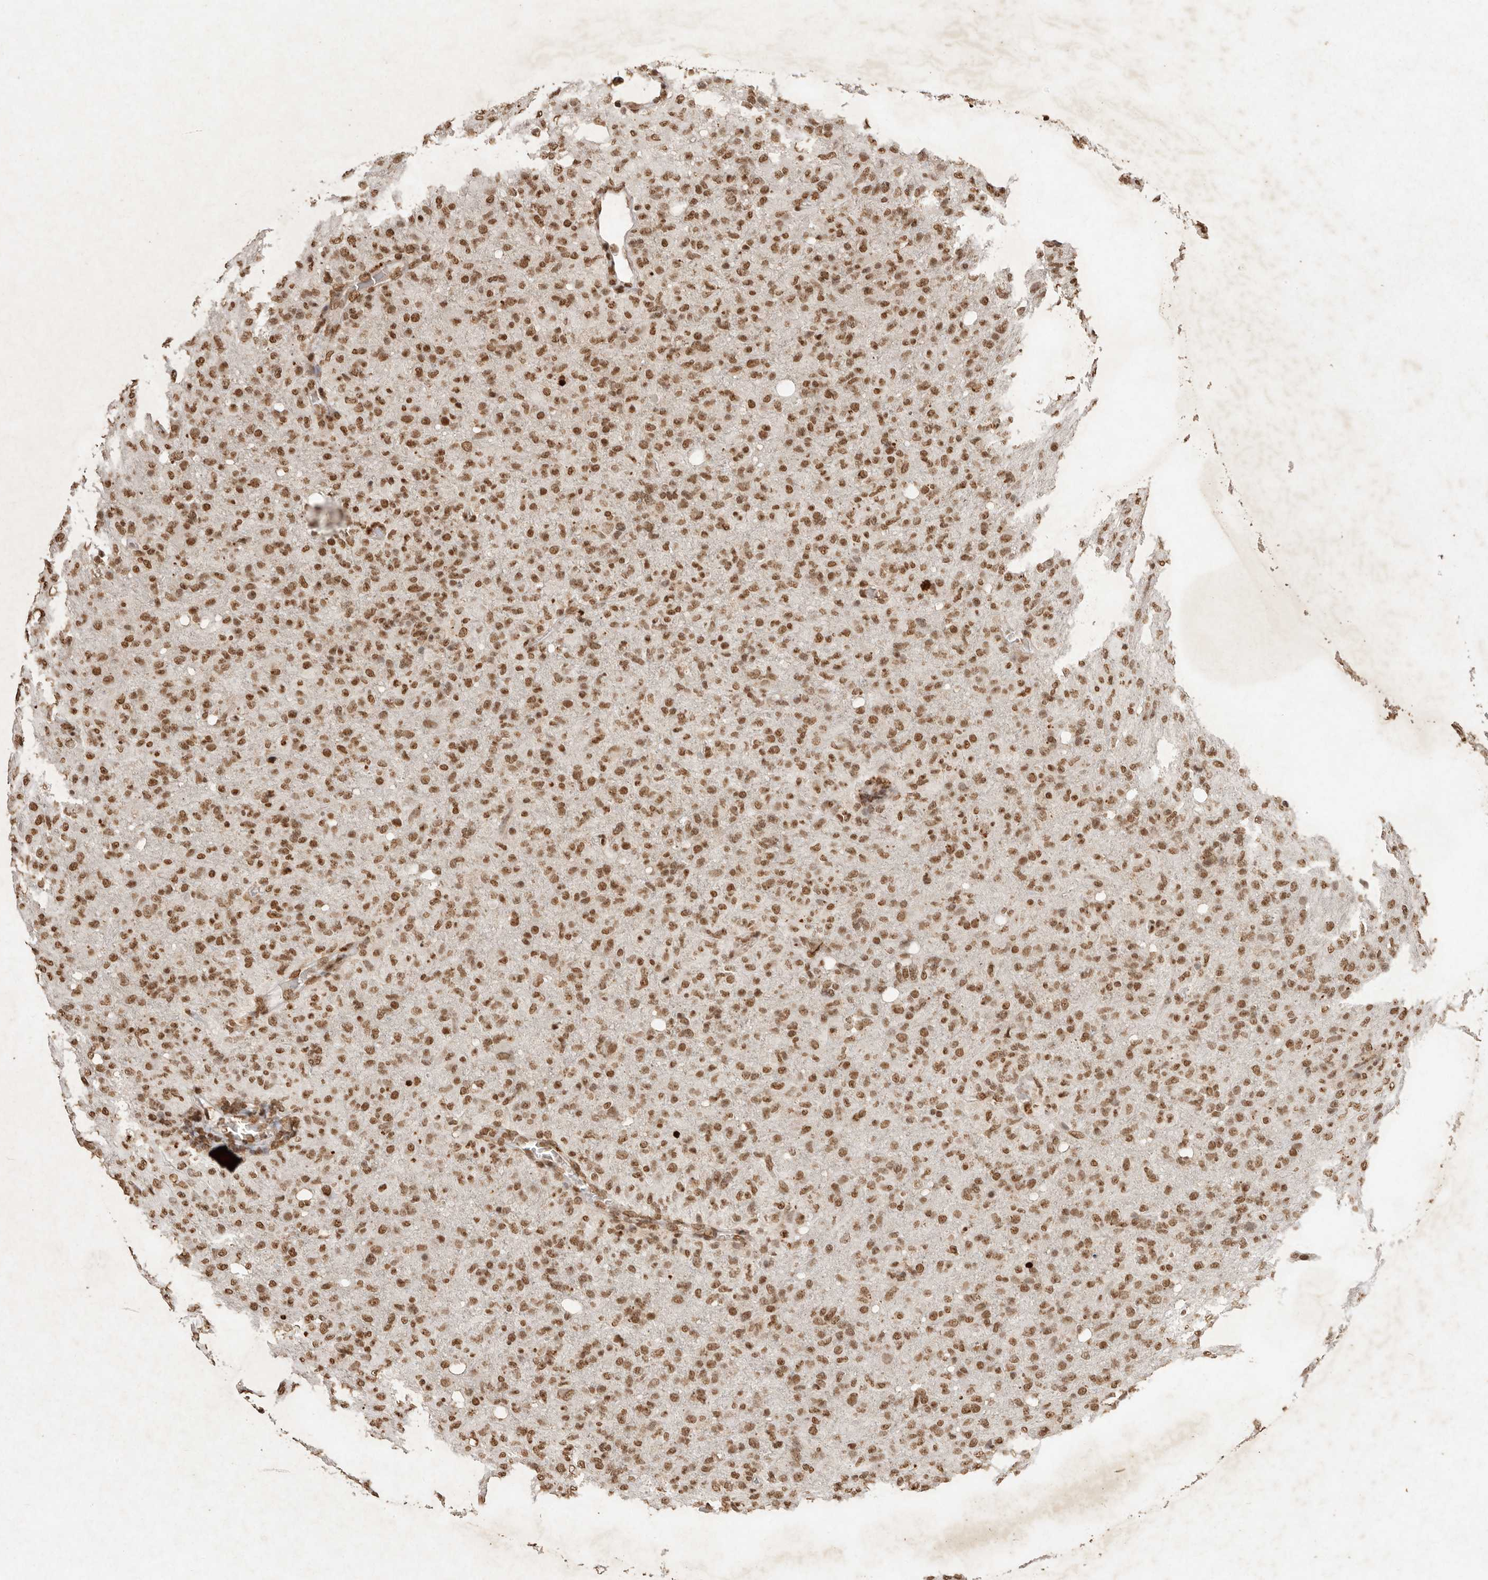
{"staining": {"intensity": "moderate", "quantity": ">75%", "location": "nuclear"}, "tissue": "glioma", "cell_type": "Tumor cells", "image_type": "cancer", "snomed": [{"axis": "morphology", "description": "Glioma, malignant, High grade"}, {"axis": "topography", "description": "Brain"}], "caption": "Immunohistochemistry (IHC) staining of malignant high-grade glioma, which exhibits medium levels of moderate nuclear positivity in about >75% of tumor cells indicating moderate nuclear protein expression. The staining was performed using DAB (3,3'-diaminobenzidine) (brown) for protein detection and nuclei were counterstained in hematoxylin (blue).", "gene": "NKX3-2", "patient": {"sex": "female", "age": 57}}